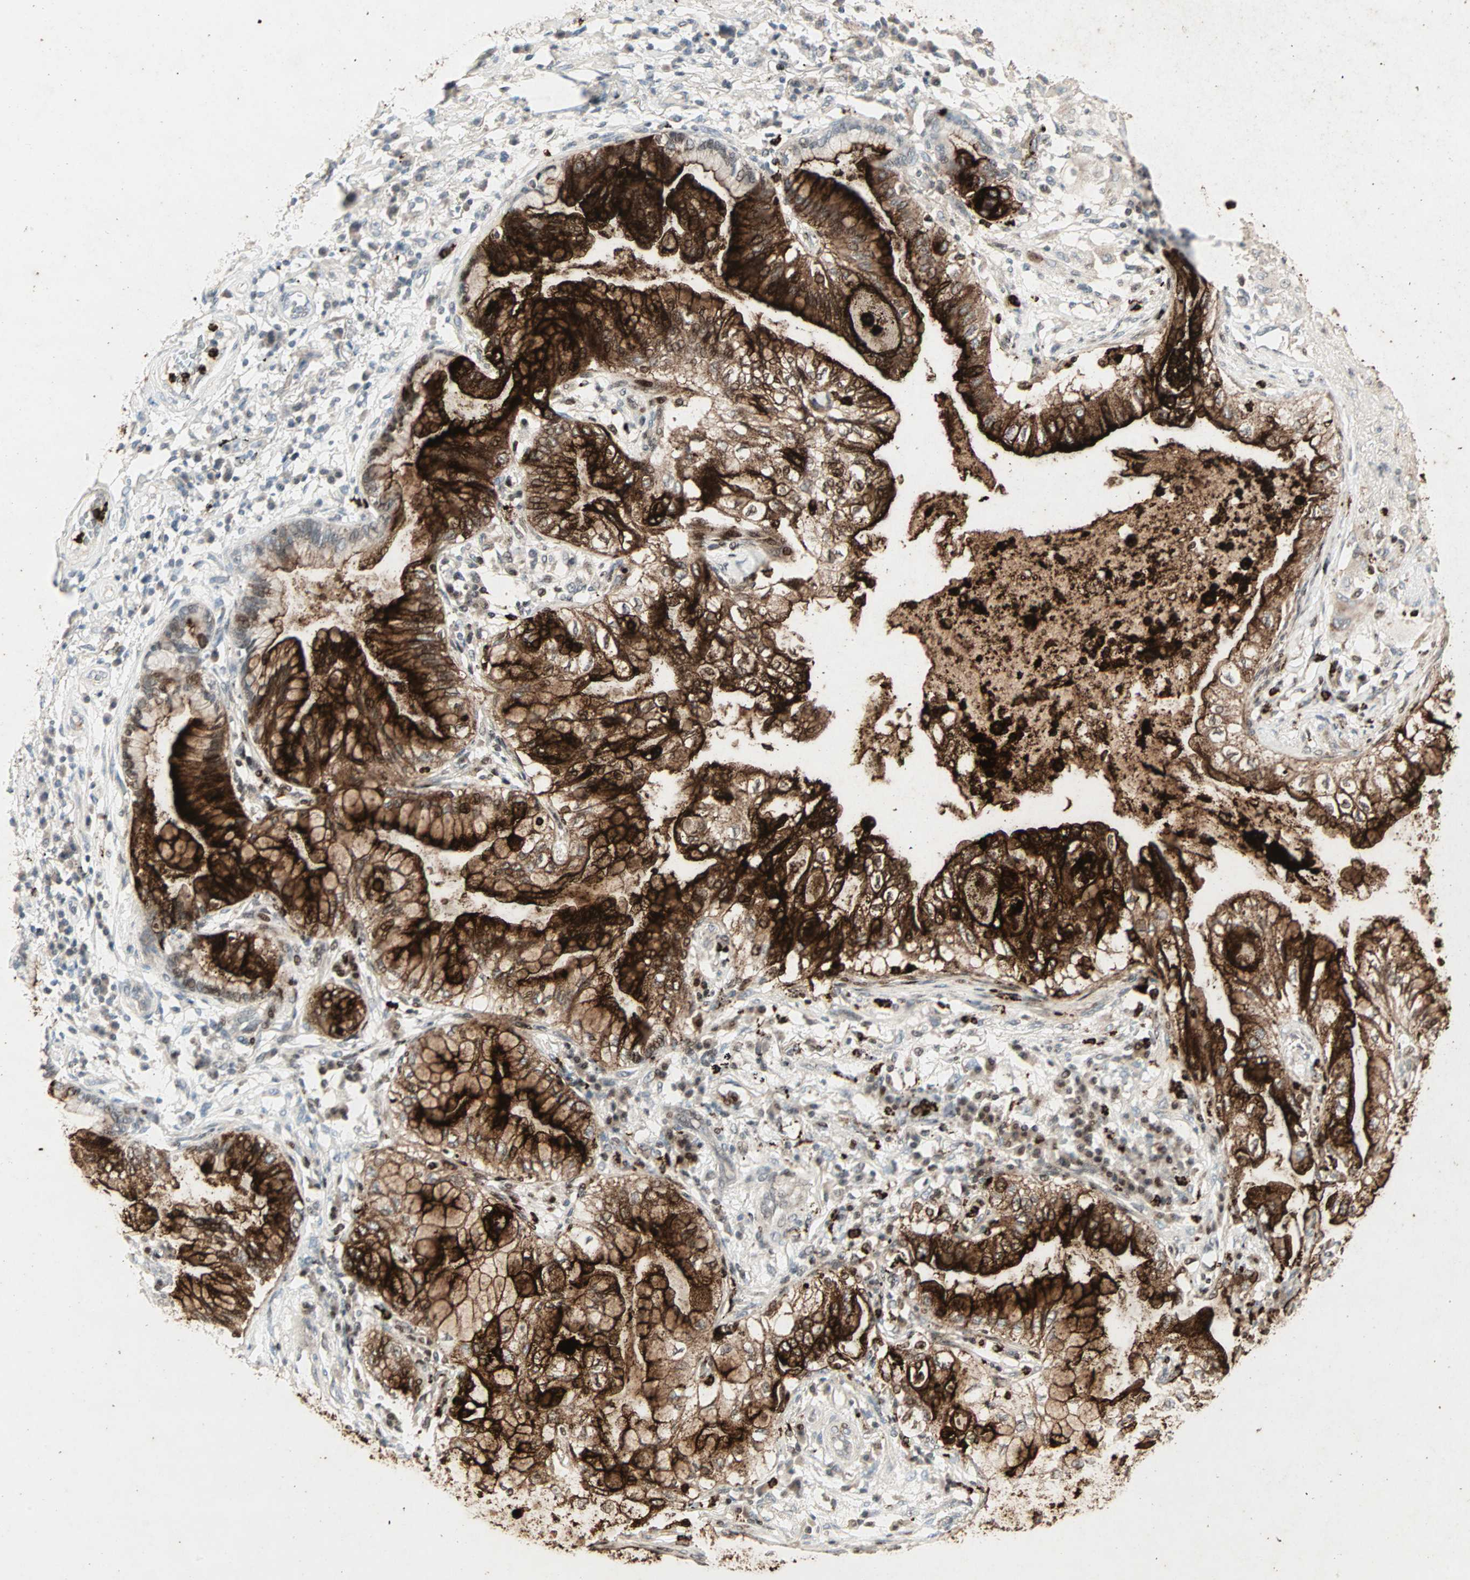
{"staining": {"intensity": "strong", "quantity": ">75%", "location": "cytoplasmic/membranous"}, "tissue": "lung cancer", "cell_type": "Tumor cells", "image_type": "cancer", "snomed": [{"axis": "morphology", "description": "Adenocarcinoma, NOS"}, {"axis": "topography", "description": "Lung"}], "caption": "Protein expression analysis of lung cancer shows strong cytoplasmic/membranous expression in approximately >75% of tumor cells. (Brightfield microscopy of DAB IHC at high magnification).", "gene": "CEACAM6", "patient": {"sex": "female", "age": 70}}